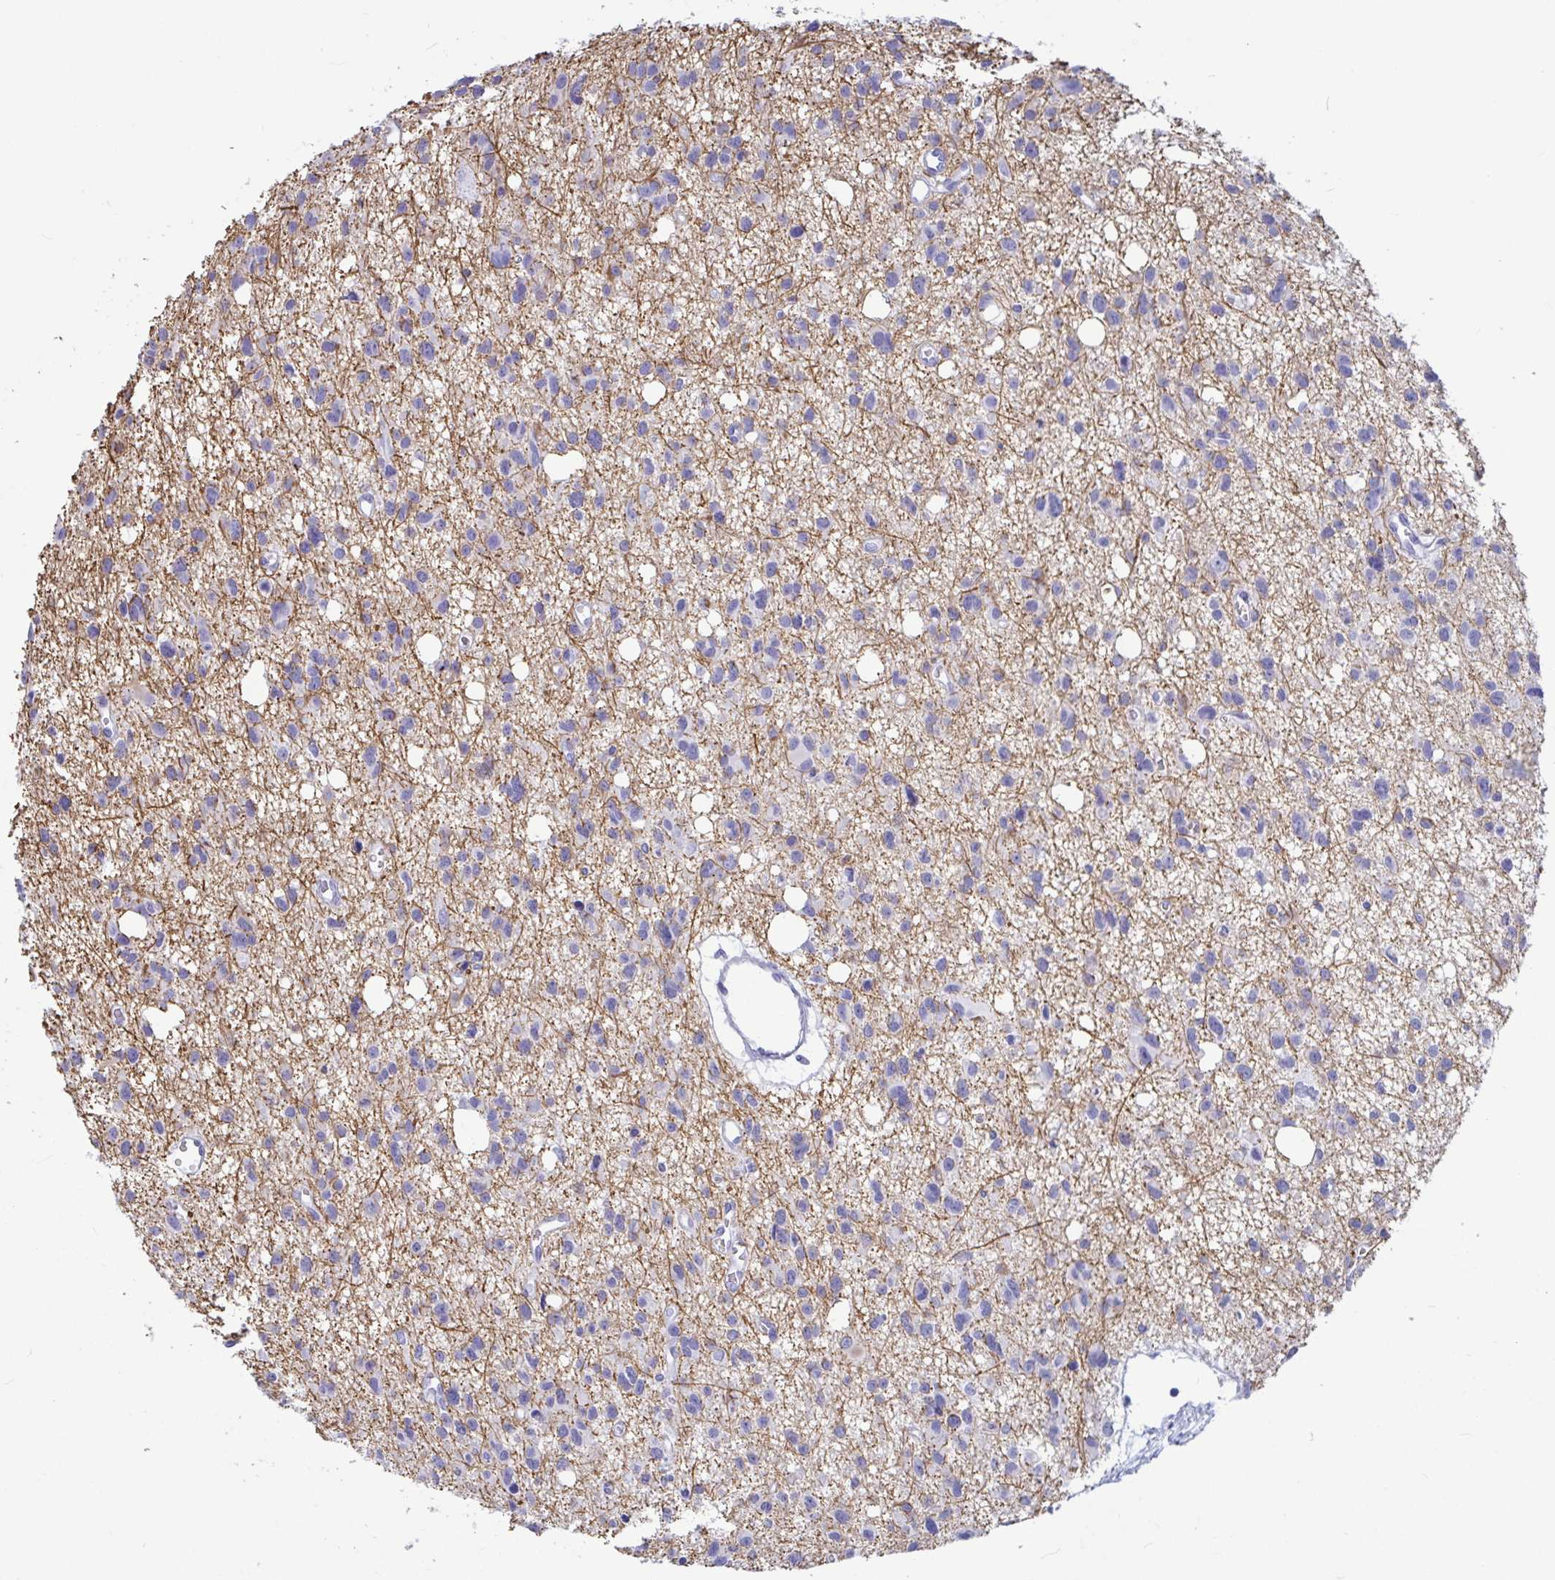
{"staining": {"intensity": "negative", "quantity": "none", "location": "none"}, "tissue": "glioma", "cell_type": "Tumor cells", "image_type": "cancer", "snomed": [{"axis": "morphology", "description": "Glioma, malignant, High grade"}, {"axis": "topography", "description": "Brain"}], "caption": "IHC histopathology image of neoplastic tissue: human glioma stained with DAB reveals no significant protein expression in tumor cells. (DAB (3,3'-diaminobenzidine) immunohistochemistry (IHC) with hematoxylin counter stain).", "gene": "OR5J2", "patient": {"sex": "male", "age": 23}}